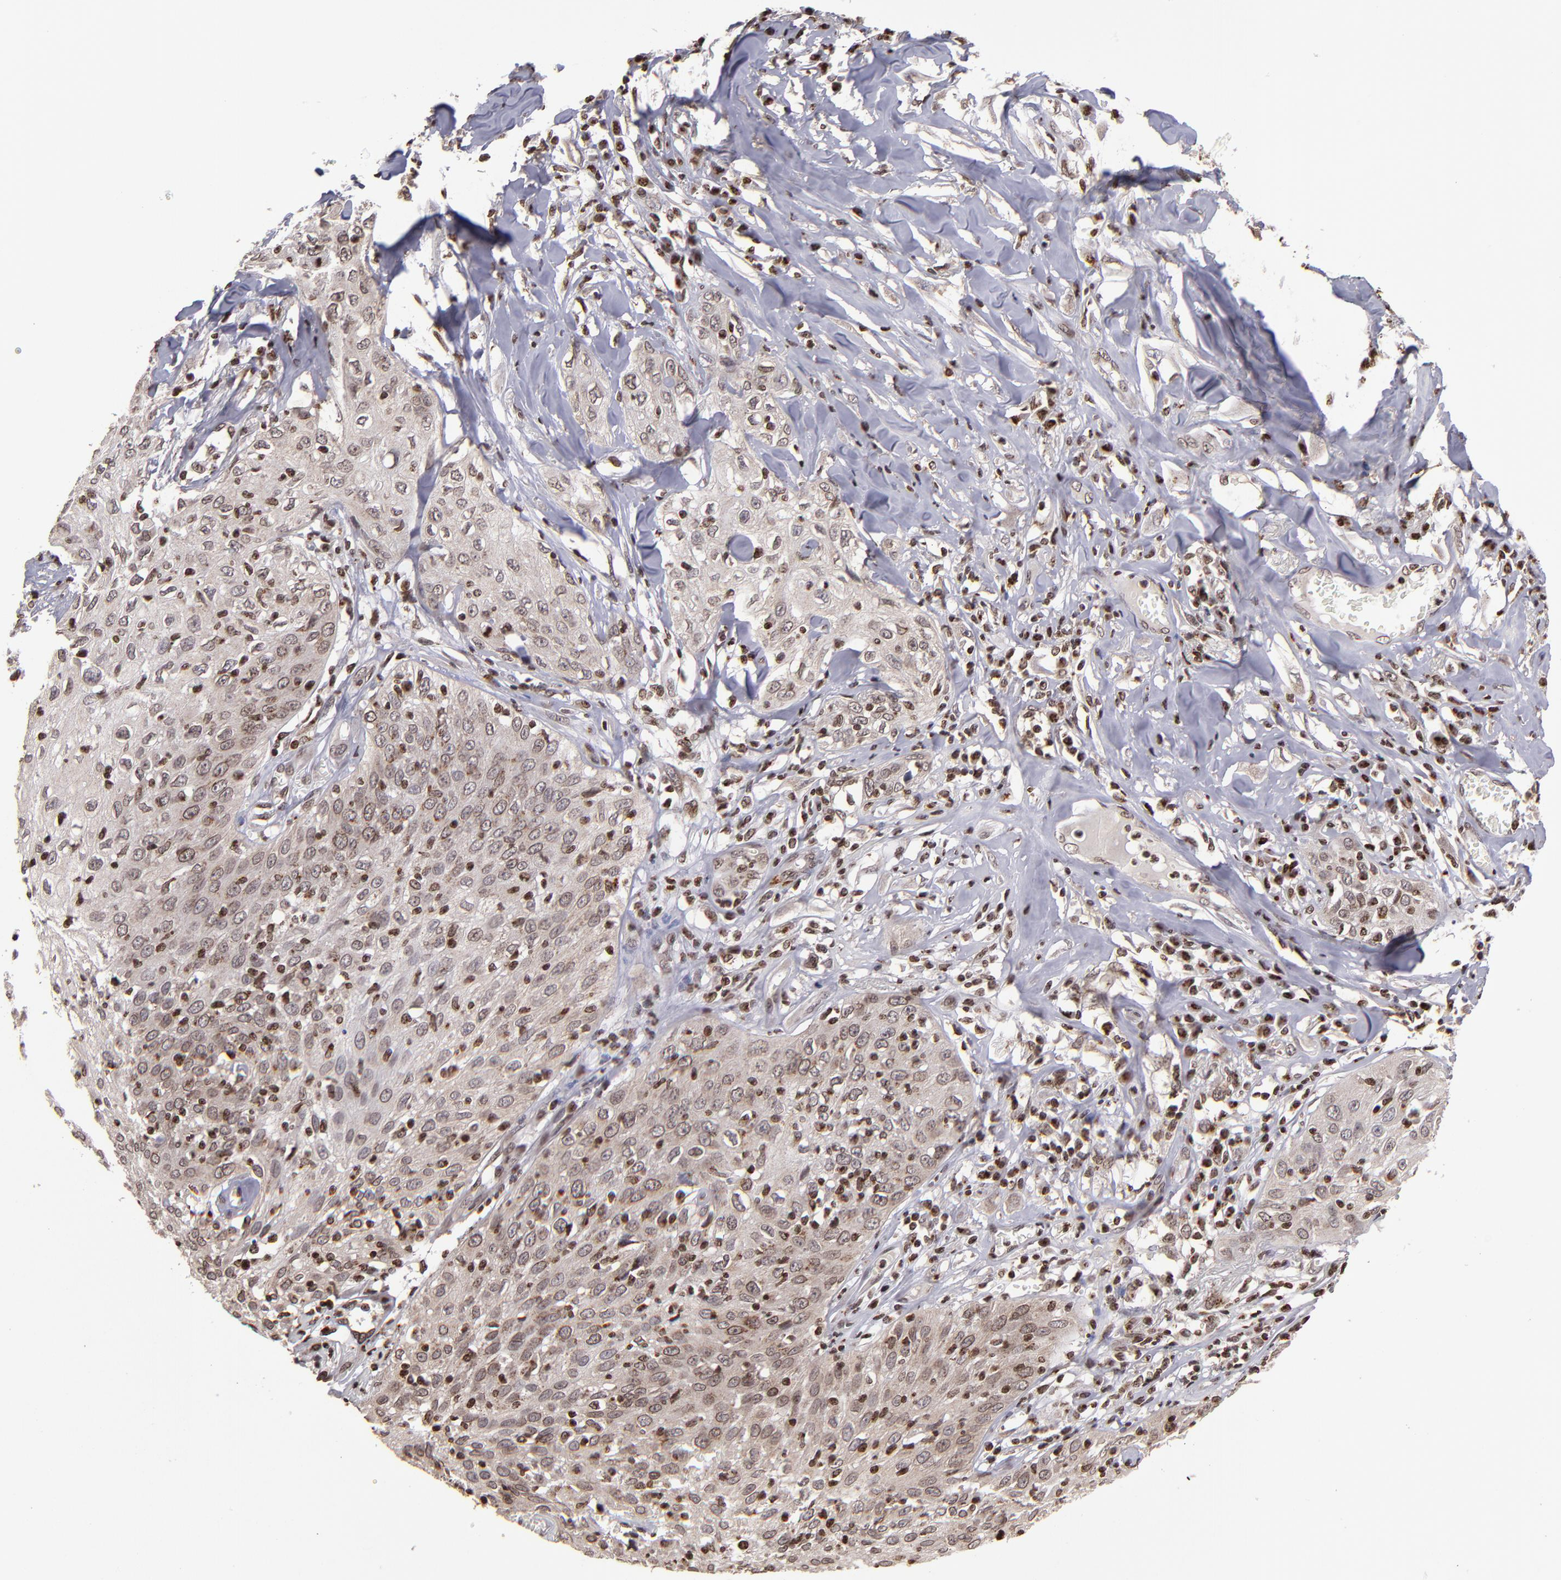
{"staining": {"intensity": "weak", "quantity": ">75%", "location": "cytoplasmic/membranous,nuclear"}, "tissue": "skin cancer", "cell_type": "Tumor cells", "image_type": "cancer", "snomed": [{"axis": "morphology", "description": "Squamous cell carcinoma, NOS"}, {"axis": "topography", "description": "Skin"}], "caption": "Tumor cells reveal low levels of weak cytoplasmic/membranous and nuclear positivity in approximately >75% of cells in skin cancer (squamous cell carcinoma). The staining is performed using DAB brown chromogen to label protein expression. The nuclei are counter-stained blue using hematoxylin.", "gene": "CSDC2", "patient": {"sex": "male", "age": 65}}